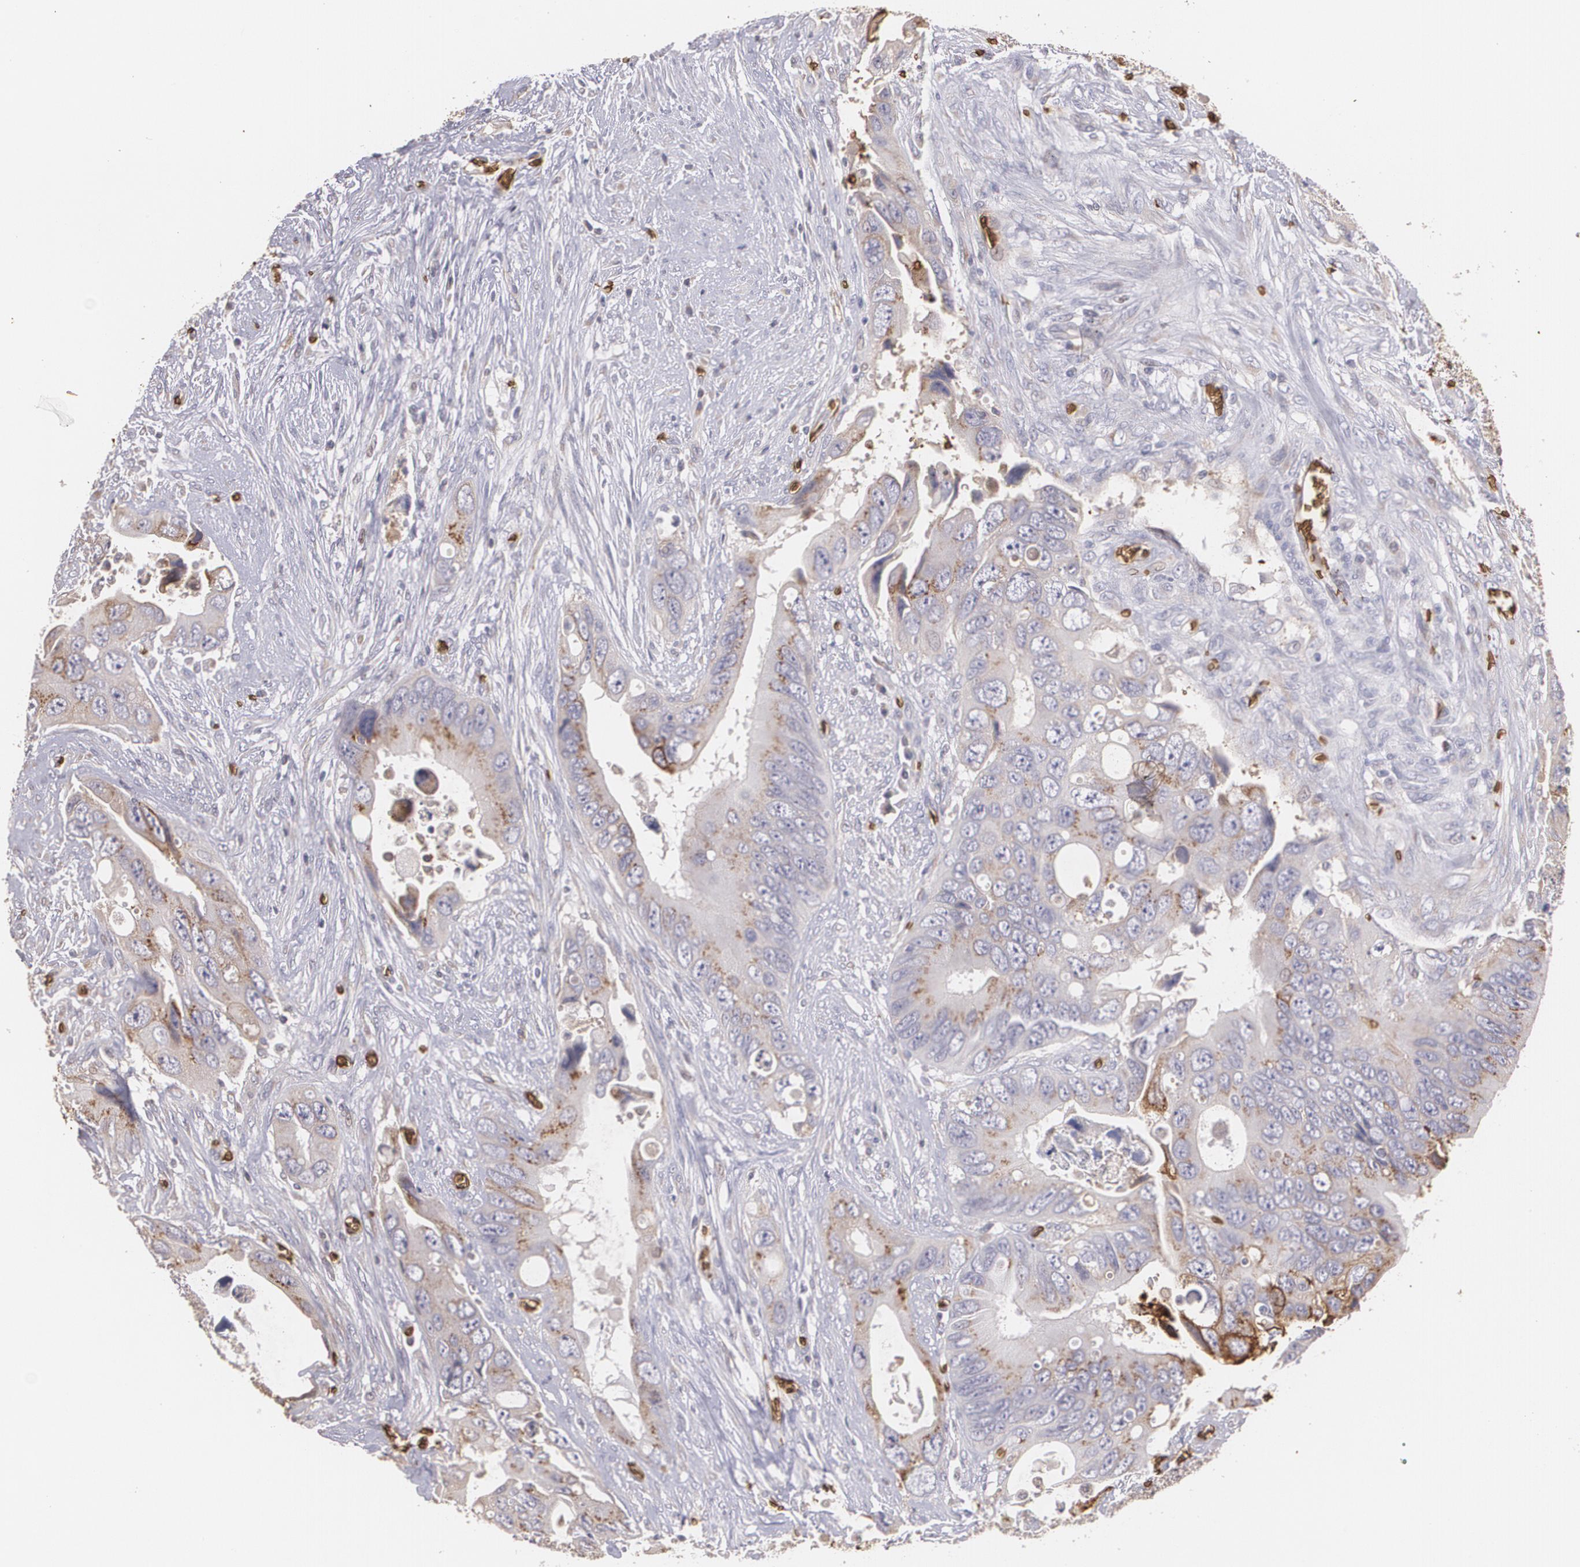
{"staining": {"intensity": "weak", "quantity": ">75%", "location": "cytoplasmic/membranous"}, "tissue": "colorectal cancer", "cell_type": "Tumor cells", "image_type": "cancer", "snomed": [{"axis": "morphology", "description": "Adenocarcinoma, NOS"}, {"axis": "topography", "description": "Rectum"}], "caption": "The micrograph shows a brown stain indicating the presence of a protein in the cytoplasmic/membranous of tumor cells in colorectal adenocarcinoma.", "gene": "SLC2A1", "patient": {"sex": "male", "age": 70}}